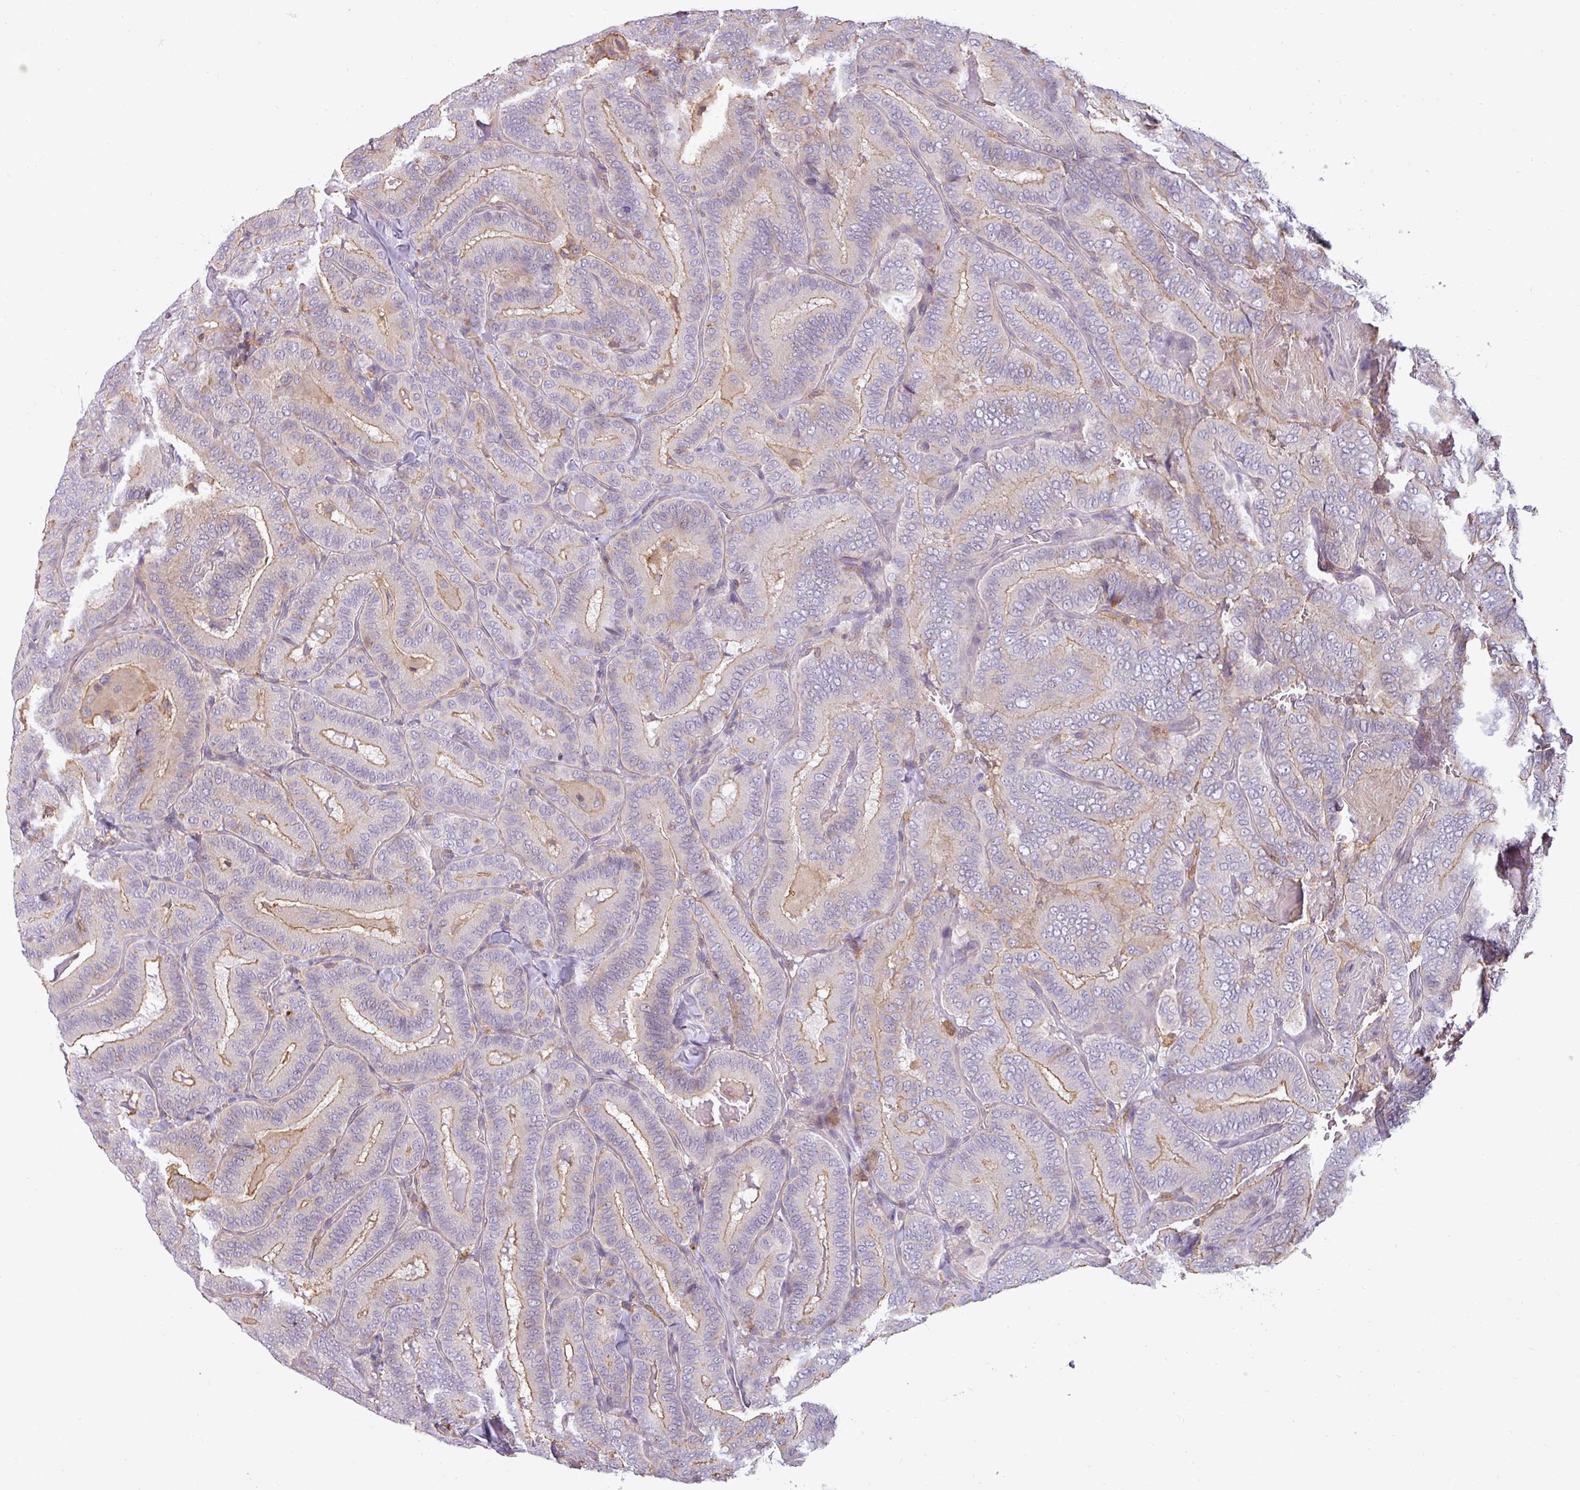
{"staining": {"intensity": "moderate", "quantity": "<25%", "location": "cytoplasmic/membranous"}, "tissue": "thyroid cancer", "cell_type": "Tumor cells", "image_type": "cancer", "snomed": [{"axis": "morphology", "description": "Papillary adenocarcinoma, NOS"}, {"axis": "topography", "description": "Thyroid gland"}], "caption": "DAB immunohistochemical staining of human thyroid cancer shows moderate cytoplasmic/membranous protein positivity in approximately <25% of tumor cells.", "gene": "ZNF835", "patient": {"sex": "male", "age": 61}}